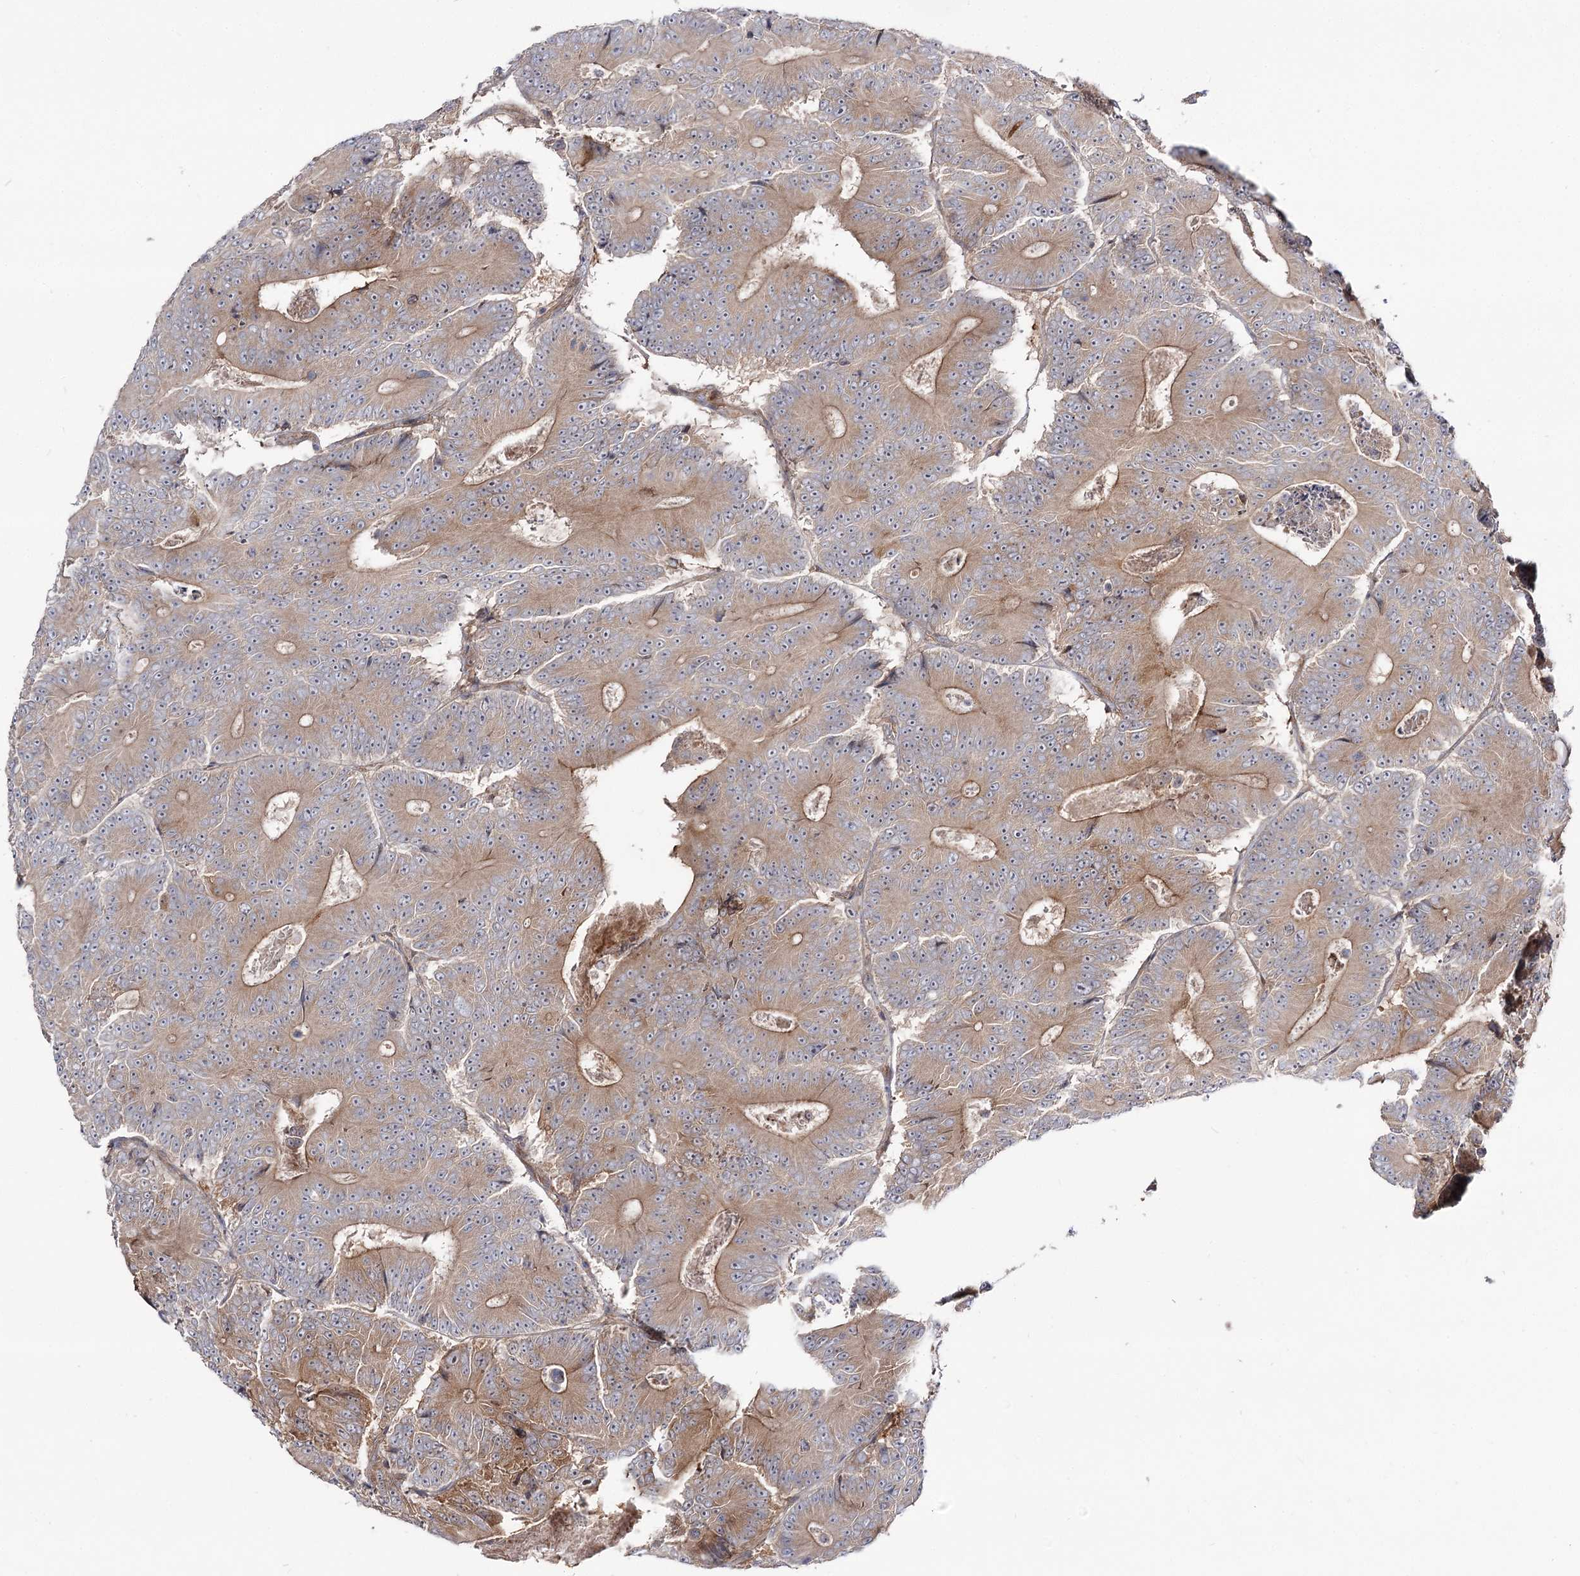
{"staining": {"intensity": "moderate", "quantity": ">75%", "location": "cytoplasmic/membranous"}, "tissue": "colorectal cancer", "cell_type": "Tumor cells", "image_type": "cancer", "snomed": [{"axis": "morphology", "description": "Adenocarcinoma, NOS"}, {"axis": "topography", "description": "Colon"}], "caption": "Colorectal adenocarcinoma was stained to show a protein in brown. There is medium levels of moderate cytoplasmic/membranous staining in approximately >75% of tumor cells.", "gene": "C11orf80", "patient": {"sex": "male", "age": 83}}